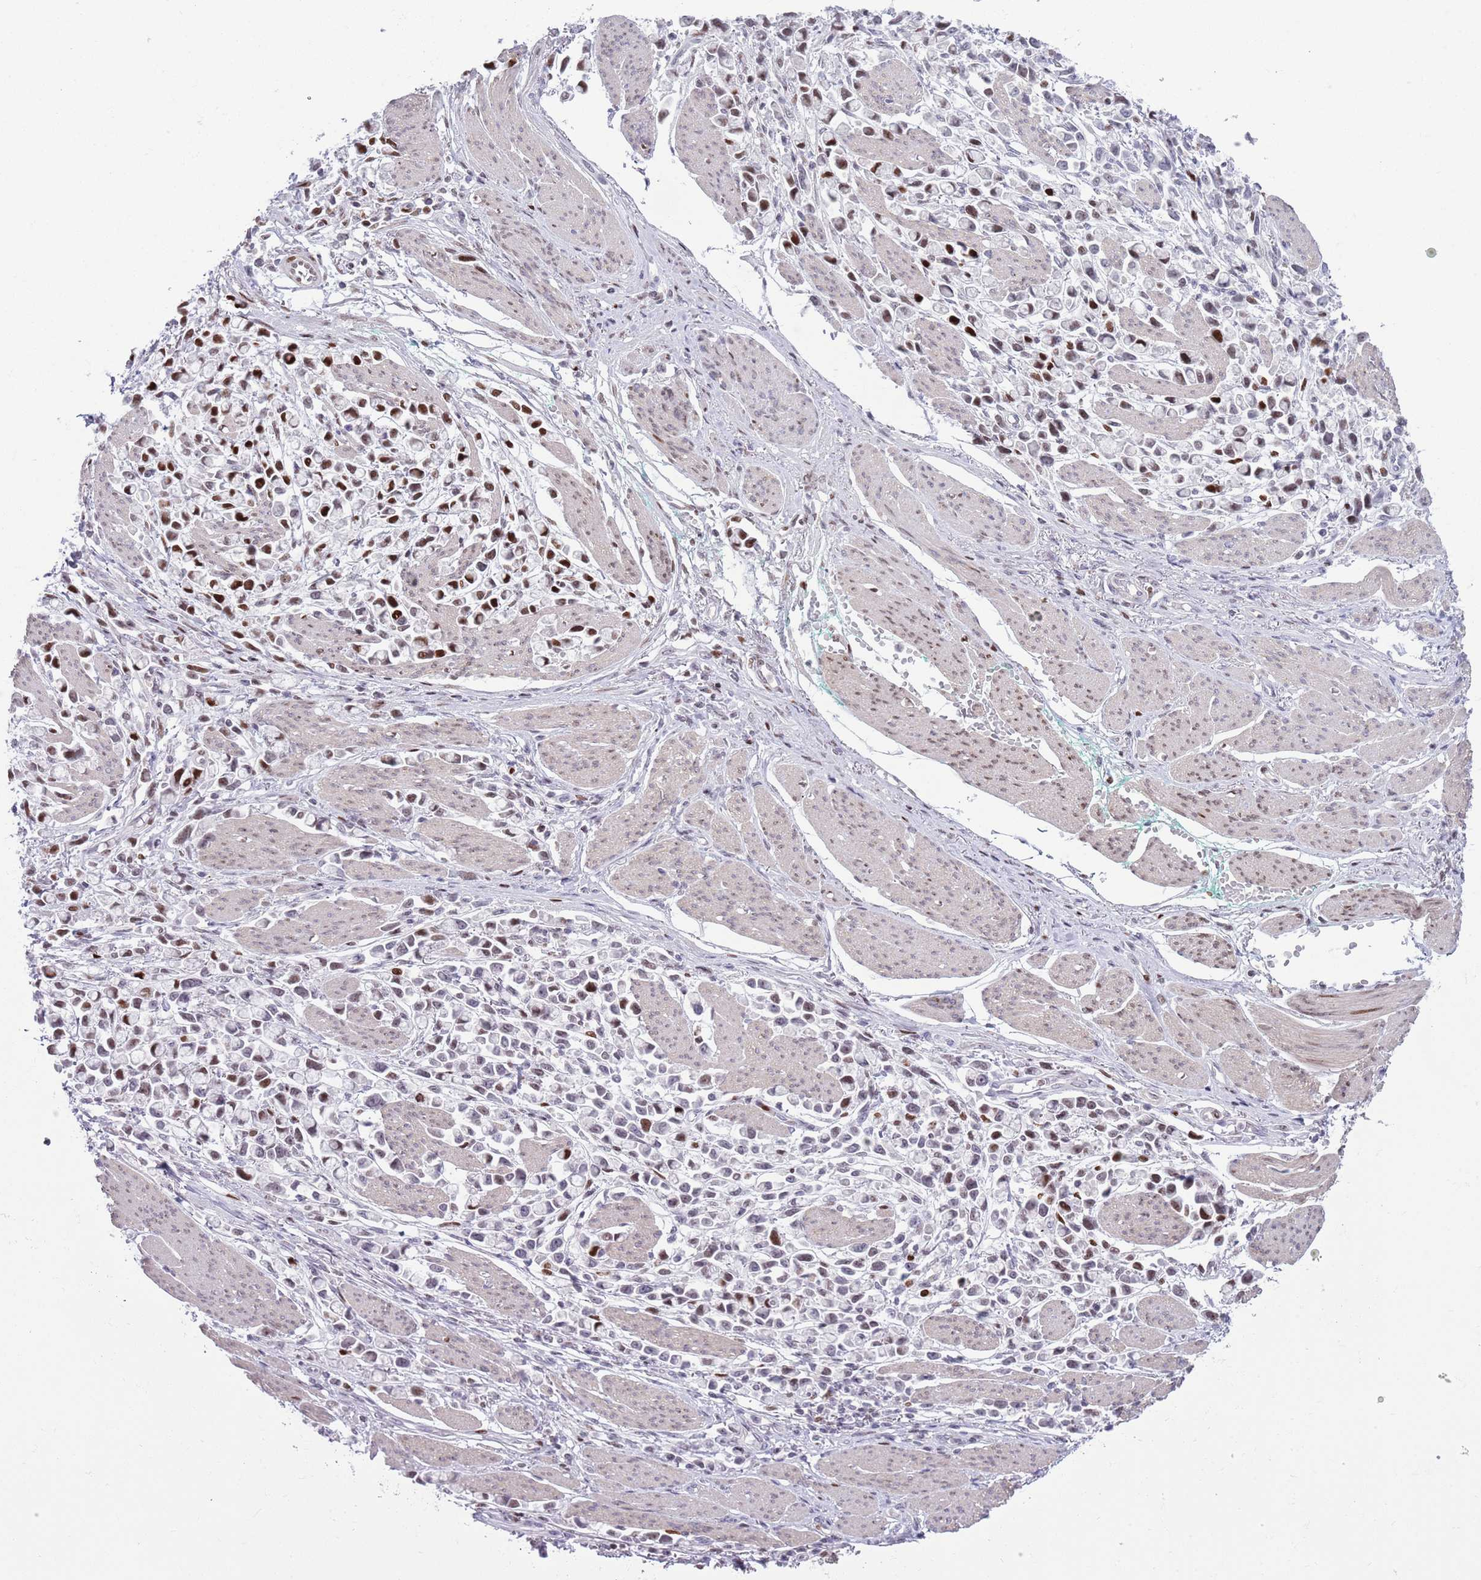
{"staining": {"intensity": "moderate", "quantity": "<25%", "location": "nuclear"}, "tissue": "stomach cancer", "cell_type": "Tumor cells", "image_type": "cancer", "snomed": [{"axis": "morphology", "description": "Adenocarcinoma, NOS"}, {"axis": "topography", "description": "Stomach"}], "caption": "Tumor cells show low levels of moderate nuclear staining in approximately <25% of cells in adenocarcinoma (stomach).", "gene": "MFSD10", "patient": {"sex": "female", "age": 81}}